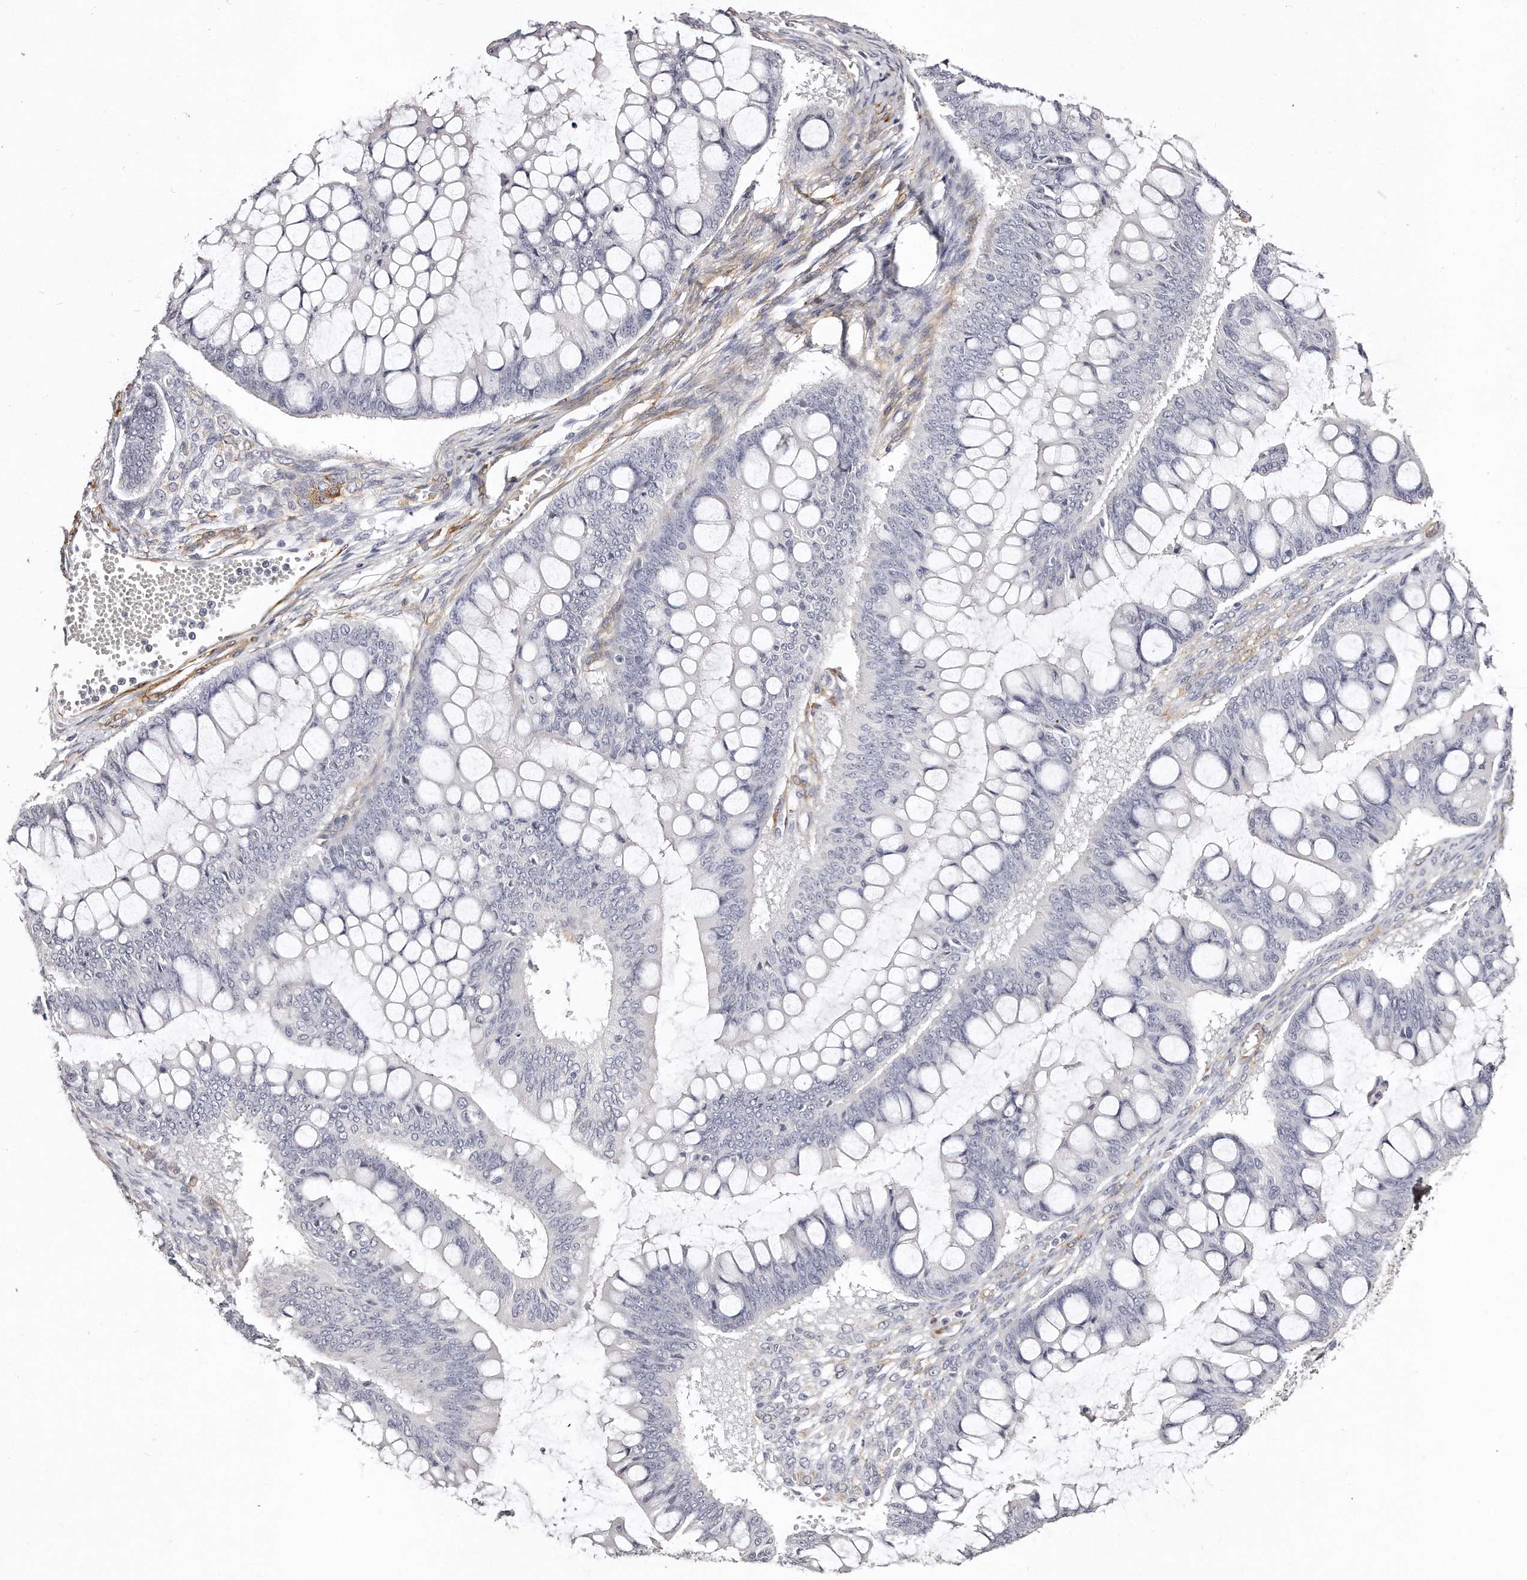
{"staining": {"intensity": "negative", "quantity": "none", "location": "none"}, "tissue": "ovarian cancer", "cell_type": "Tumor cells", "image_type": "cancer", "snomed": [{"axis": "morphology", "description": "Cystadenocarcinoma, mucinous, NOS"}, {"axis": "topography", "description": "Ovary"}], "caption": "Immunohistochemistry (IHC) micrograph of neoplastic tissue: human ovarian cancer (mucinous cystadenocarcinoma) stained with DAB exhibits no significant protein expression in tumor cells. Nuclei are stained in blue.", "gene": "LMOD1", "patient": {"sex": "female", "age": 73}}